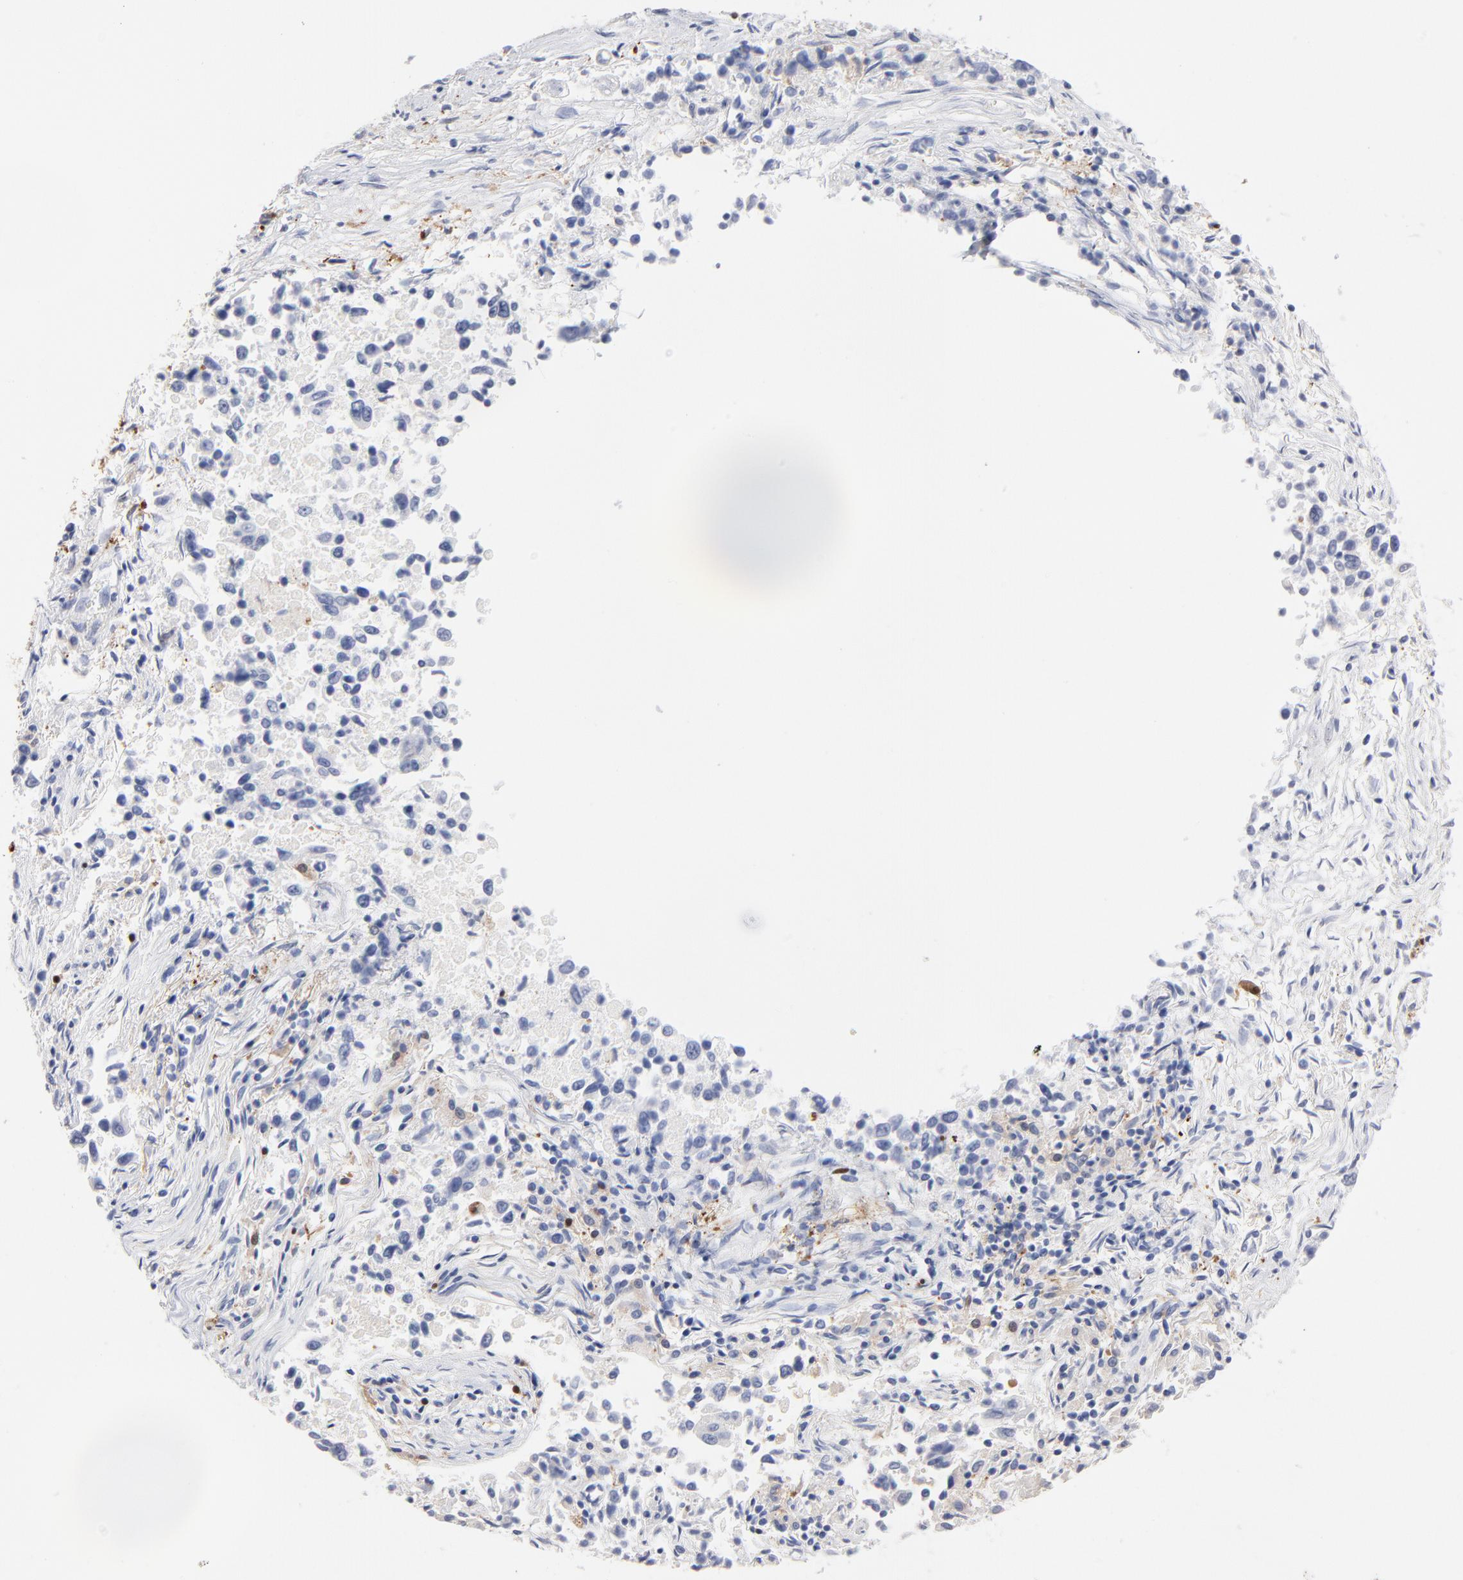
{"staining": {"intensity": "negative", "quantity": "none", "location": "none"}, "tissue": "lung cancer", "cell_type": "Tumor cells", "image_type": "cancer", "snomed": [{"axis": "morphology", "description": "Adenocarcinoma, NOS"}, {"axis": "topography", "description": "Lung"}], "caption": "This is a image of IHC staining of lung adenocarcinoma, which shows no staining in tumor cells.", "gene": "IFIT2", "patient": {"sex": "male", "age": 84}}